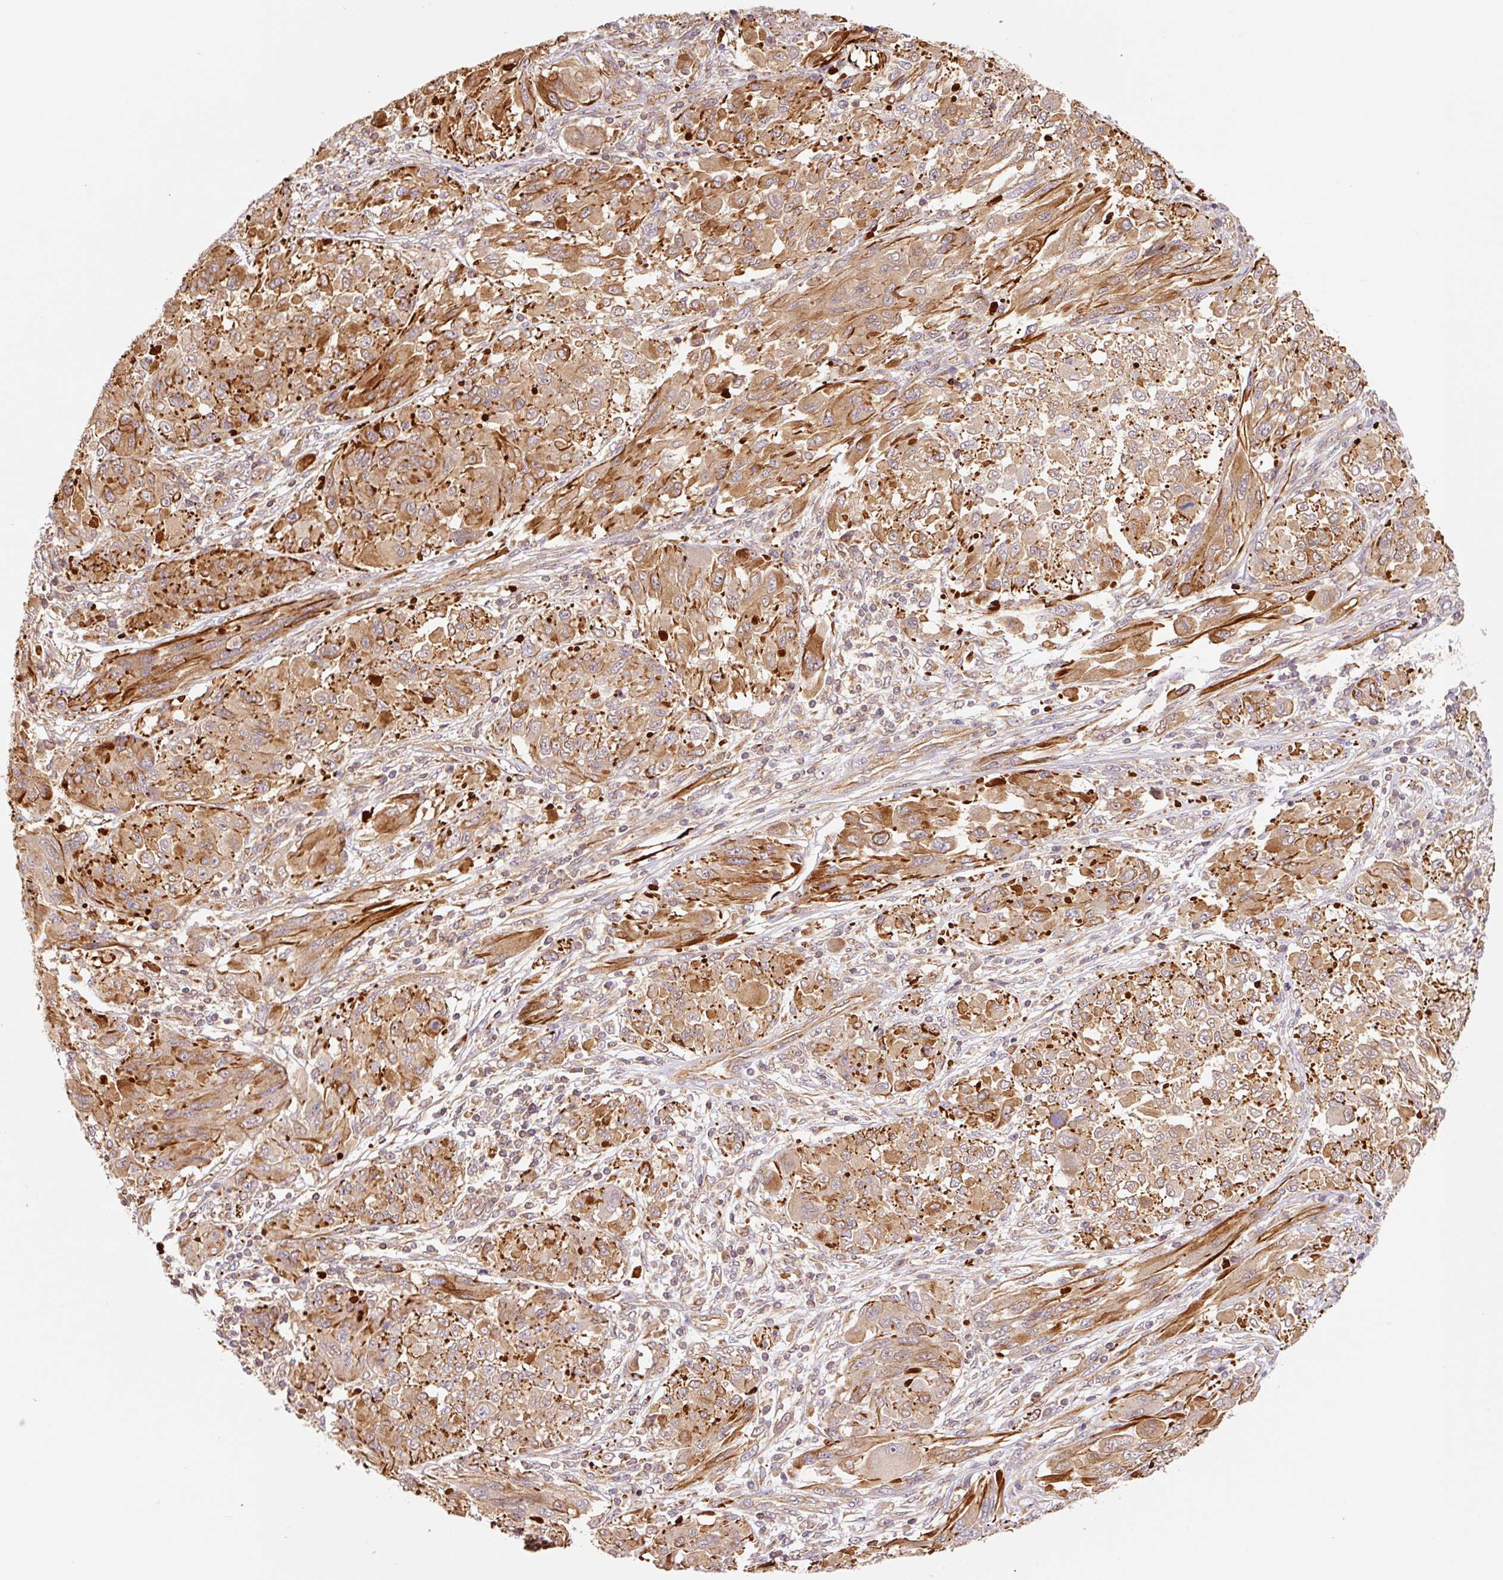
{"staining": {"intensity": "moderate", "quantity": ">75%", "location": "cytoplasmic/membranous"}, "tissue": "melanoma", "cell_type": "Tumor cells", "image_type": "cancer", "snomed": [{"axis": "morphology", "description": "Malignant melanoma, NOS"}, {"axis": "topography", "description": "Skin"}], "caption": "Protein expression analysis of melanoma displays moderate cytoplasmic/membranous positivity in about >75% of tumor cells.", "gene": "PCK2", "patient": {"sex": "female", "age": 91}}